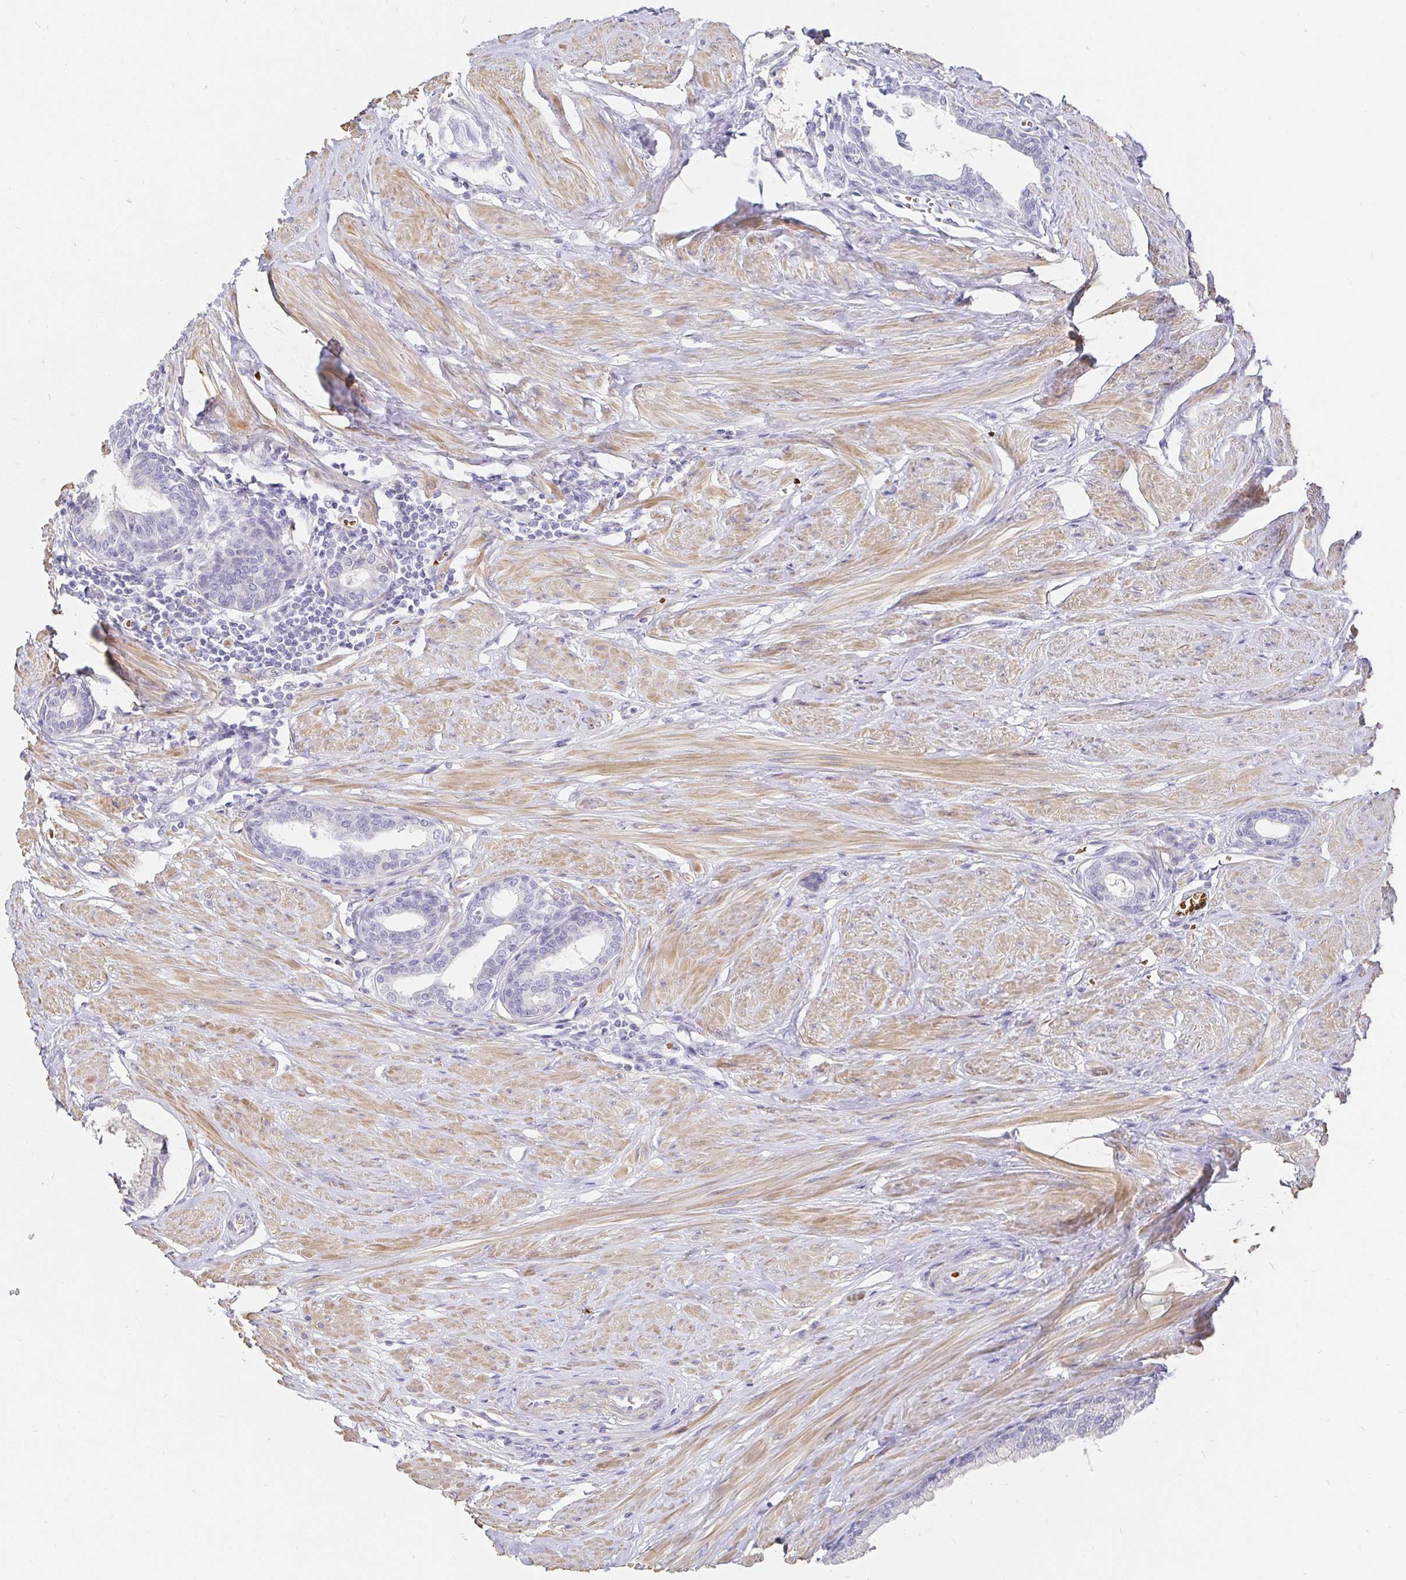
{"staining": {"intensity": "negative", "quantity": "none", "location": "none"}, "tissue": "prostate", "cell_type": "Glandular cells", "image_type": "normal", "snomed": [{"axis": "morphology", "description": "Normal tissue, NOS"}, {"axis": "topography", "description": "Prostate"}, {"axis": "topography", "description": "Peripheral nerve tissue"}], "caption": "Glandular cells are negative for protein expression in normal human prostate. Nuclei are stained in blue.", "gene": "FGF21", "patient": {"sex": "male", "age": 55}}